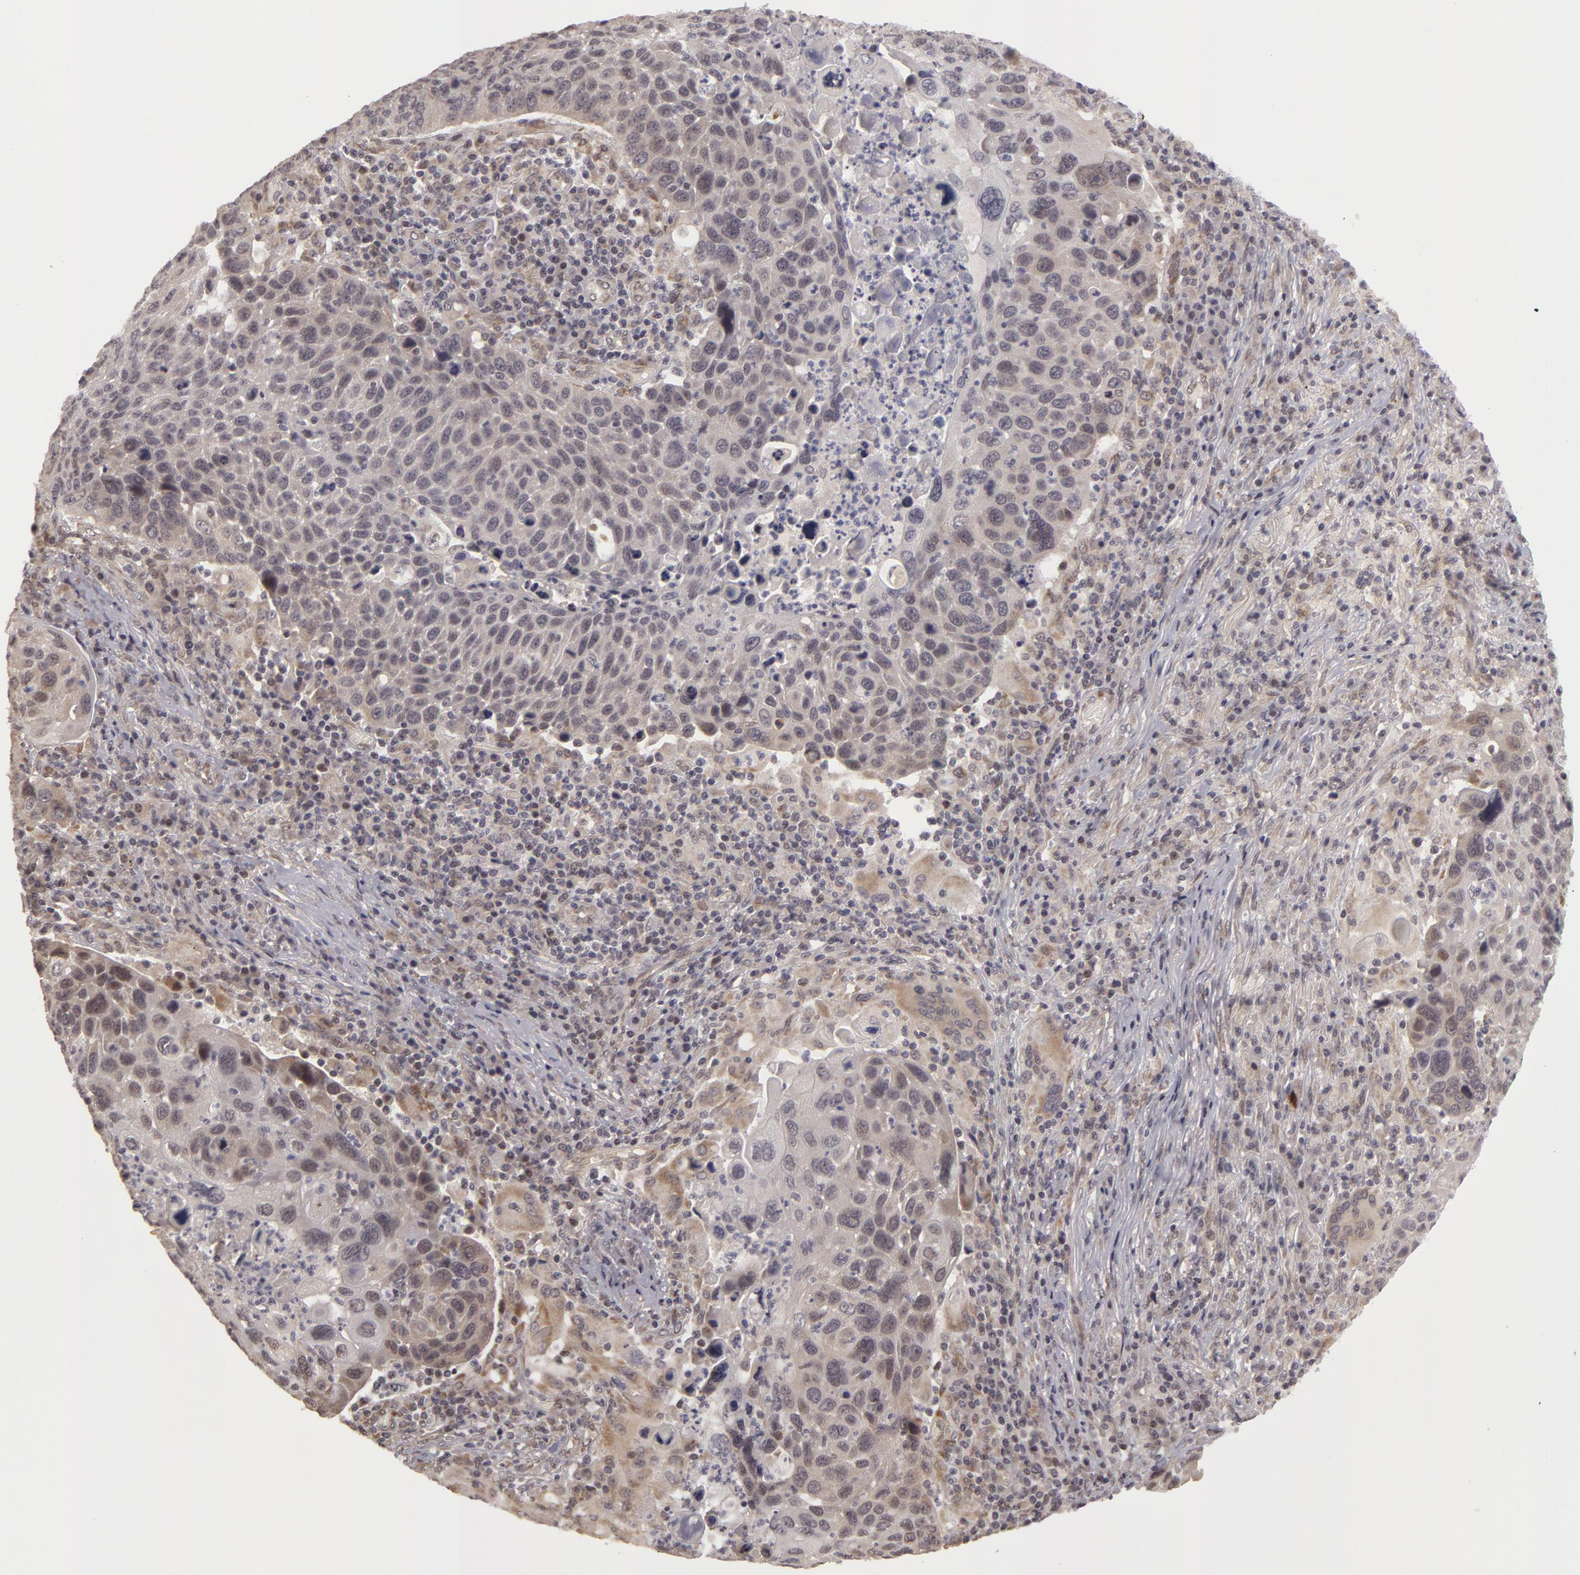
{"staining": {"intensity": "weak", "quantity": "<25%", "location": "nuclear"}, "tissue": "lung cancer", "cell_type": "Tumor cells", "image_type": "cancer", "snomed": [{"axis": "morphology", "description": "Squamous cell carcinoma, NOS"}, {"axis": "topography", "description": "Lung"}], "caption": "Tumor cells are negative for protein expression in human lung cancer (squamous cell carcinoma). (Brightfield microscopy of DAB (3,3'-diaminobenzidine) immunohistochemistry at high magnification).", "gene": "ZNF133", "patient": {"sex": "male", "age": 68}}